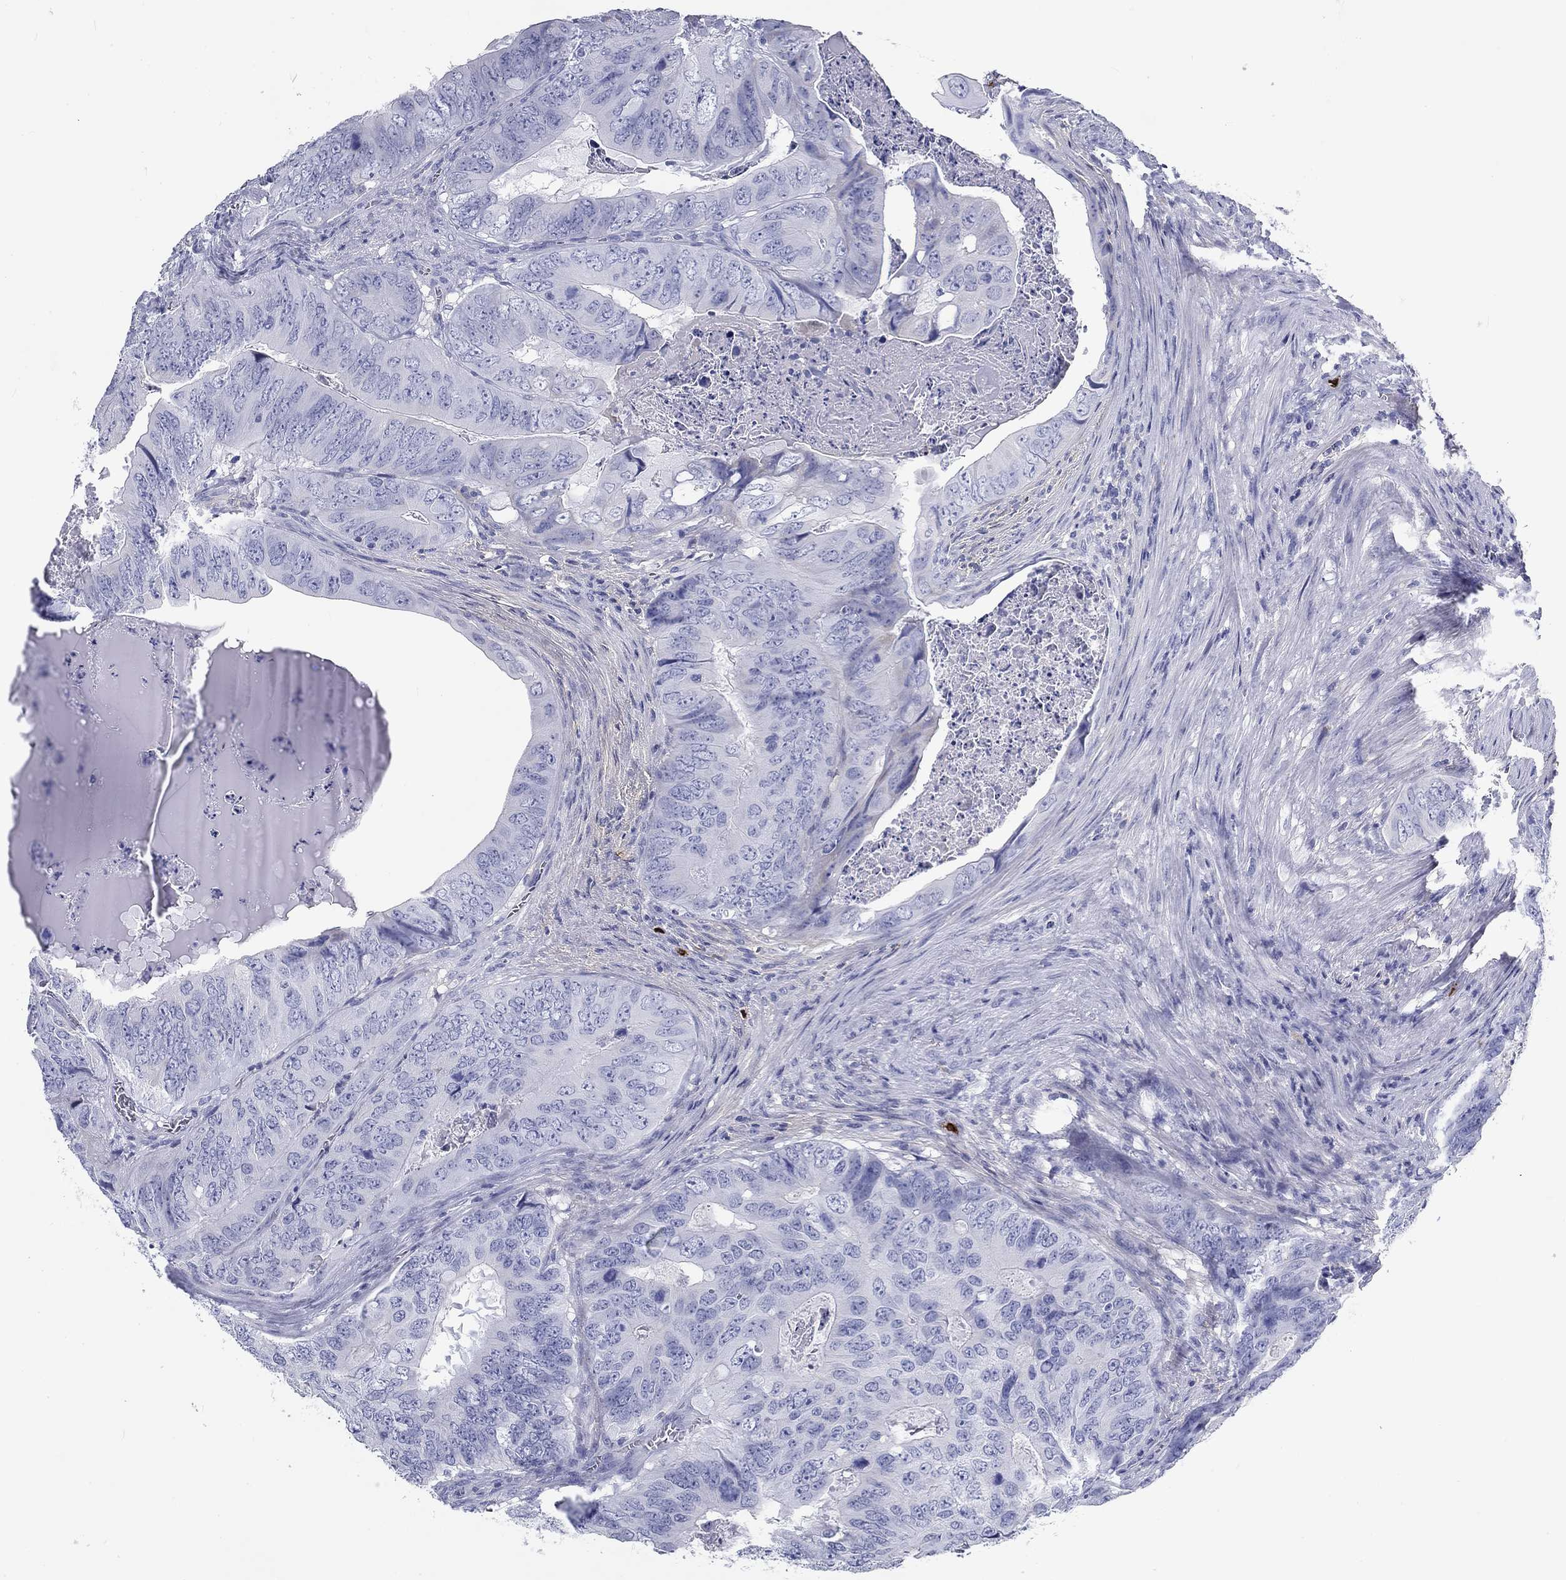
{"staining": {"intensity": "negative", "quantity": "none", "location": "none"}, "tissue": "colorectal cancer", "cell_type": "Tumor cells", "image_type": "cancer", "snomed": [{"axis": "morphology", "description": "Adenocarcinoma, NOS"}, {"axis": "topography", "description": "Colon"}], "caption": "Immunohistochemistry (IHC) of human colorectal adenocarcinoma demonstrates no expression in tumor cells. (DAB (3,3'-diaminobenzidine) IHC with hematoxylin counter stain).", "gene": "CD40LG", "patient": {"sex": "male", "age": 79}}